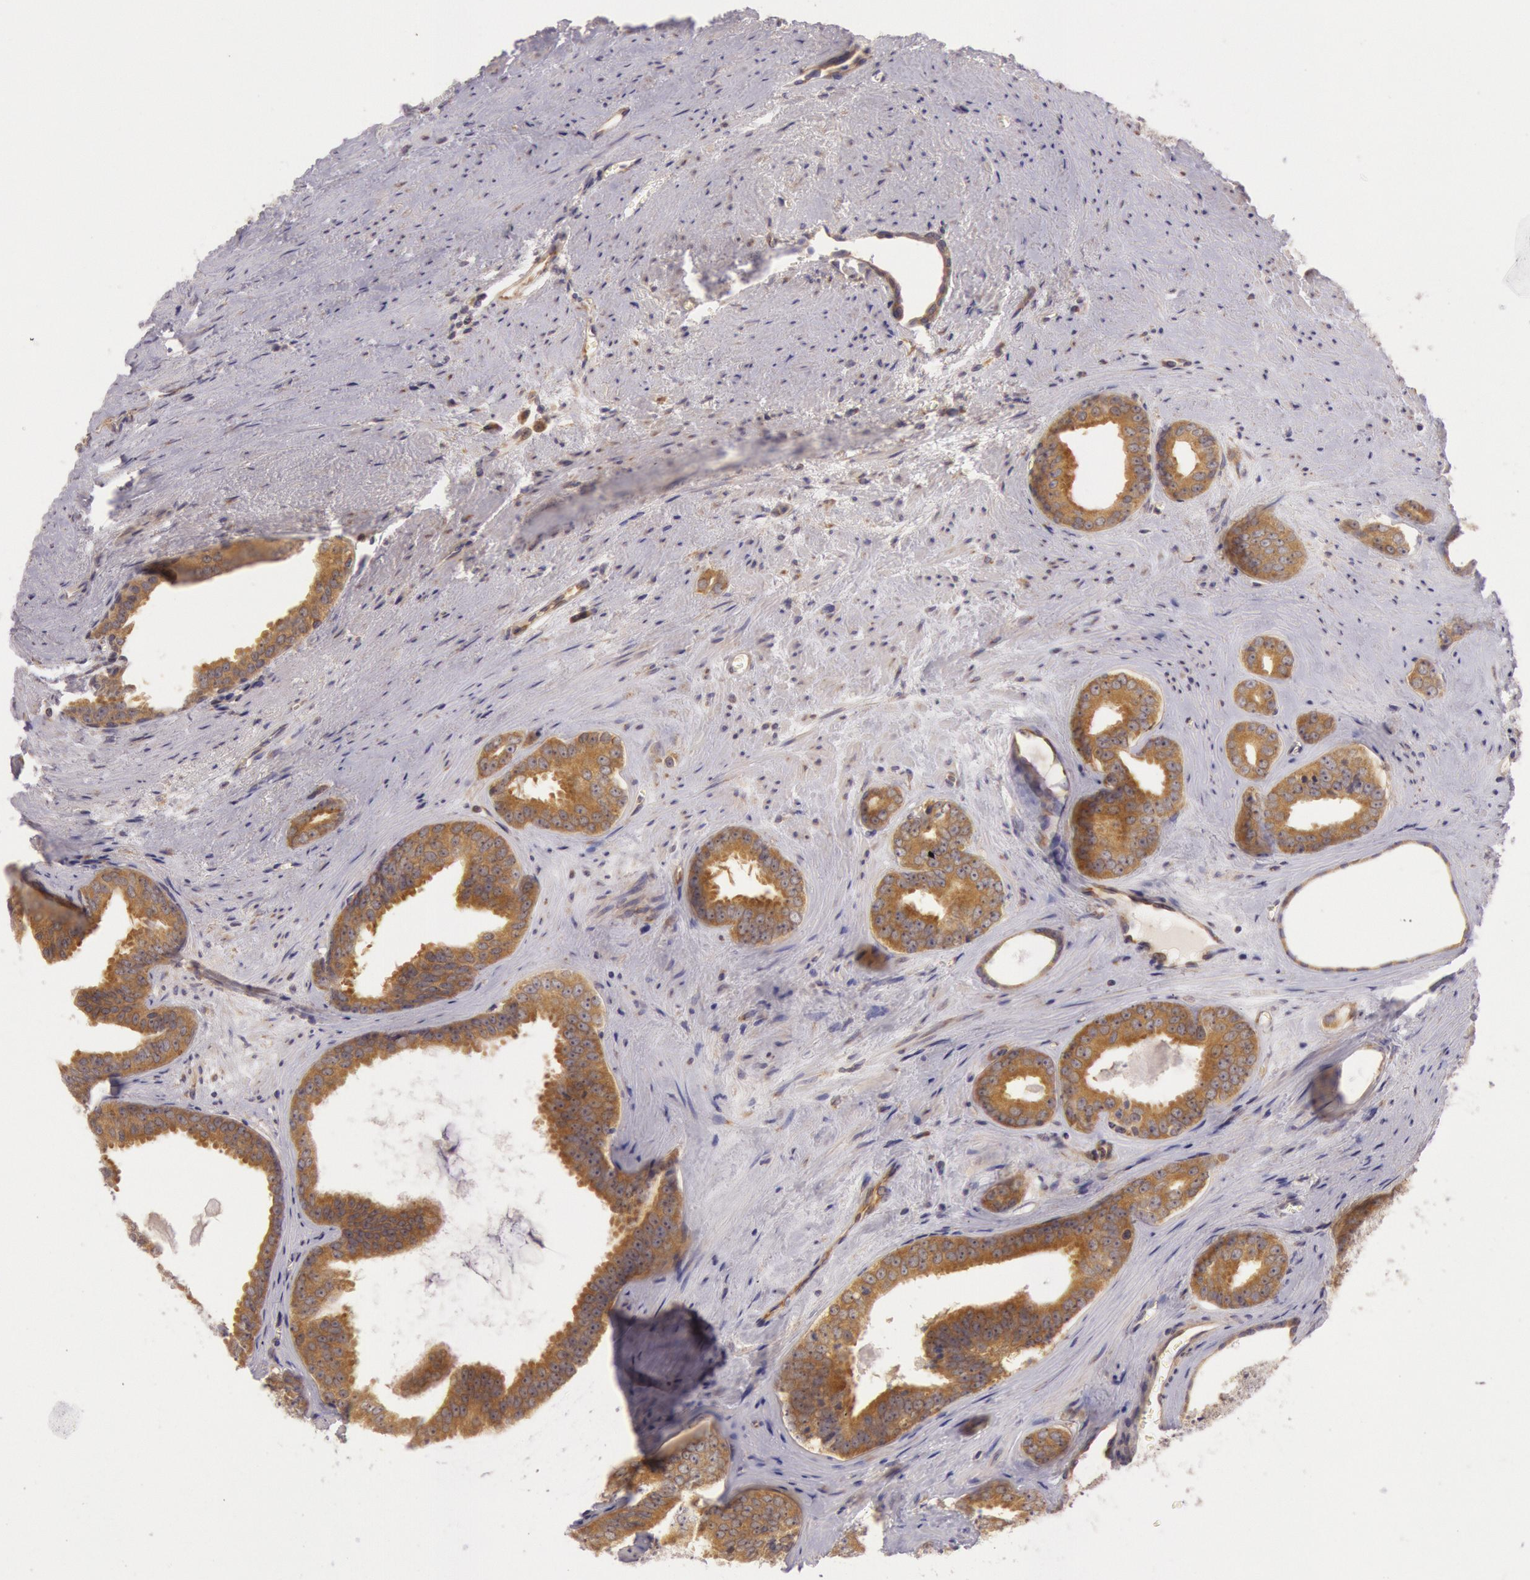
{"staining": {"intensity": "moderate", "quantity": ">75%", "location": "cytoplasmic/membranous"}, "tissue": "prostate cancer", "cell_type": "Tumor cells", "image_type": "cancer", "snomed": [{"axis": "morphology", "description": "Adenocarcinoma, Medium grade"}, {"axis": "topography", "description": "Prostate"}], "caption": "IHC (DAB) staining of human prostate cancer reveals moderate cytoplasmic/membranous protein staining in approximately >75% of tumor cells.", "gene": "CHUK", "patient": {"sex": "male", "age": 79}}